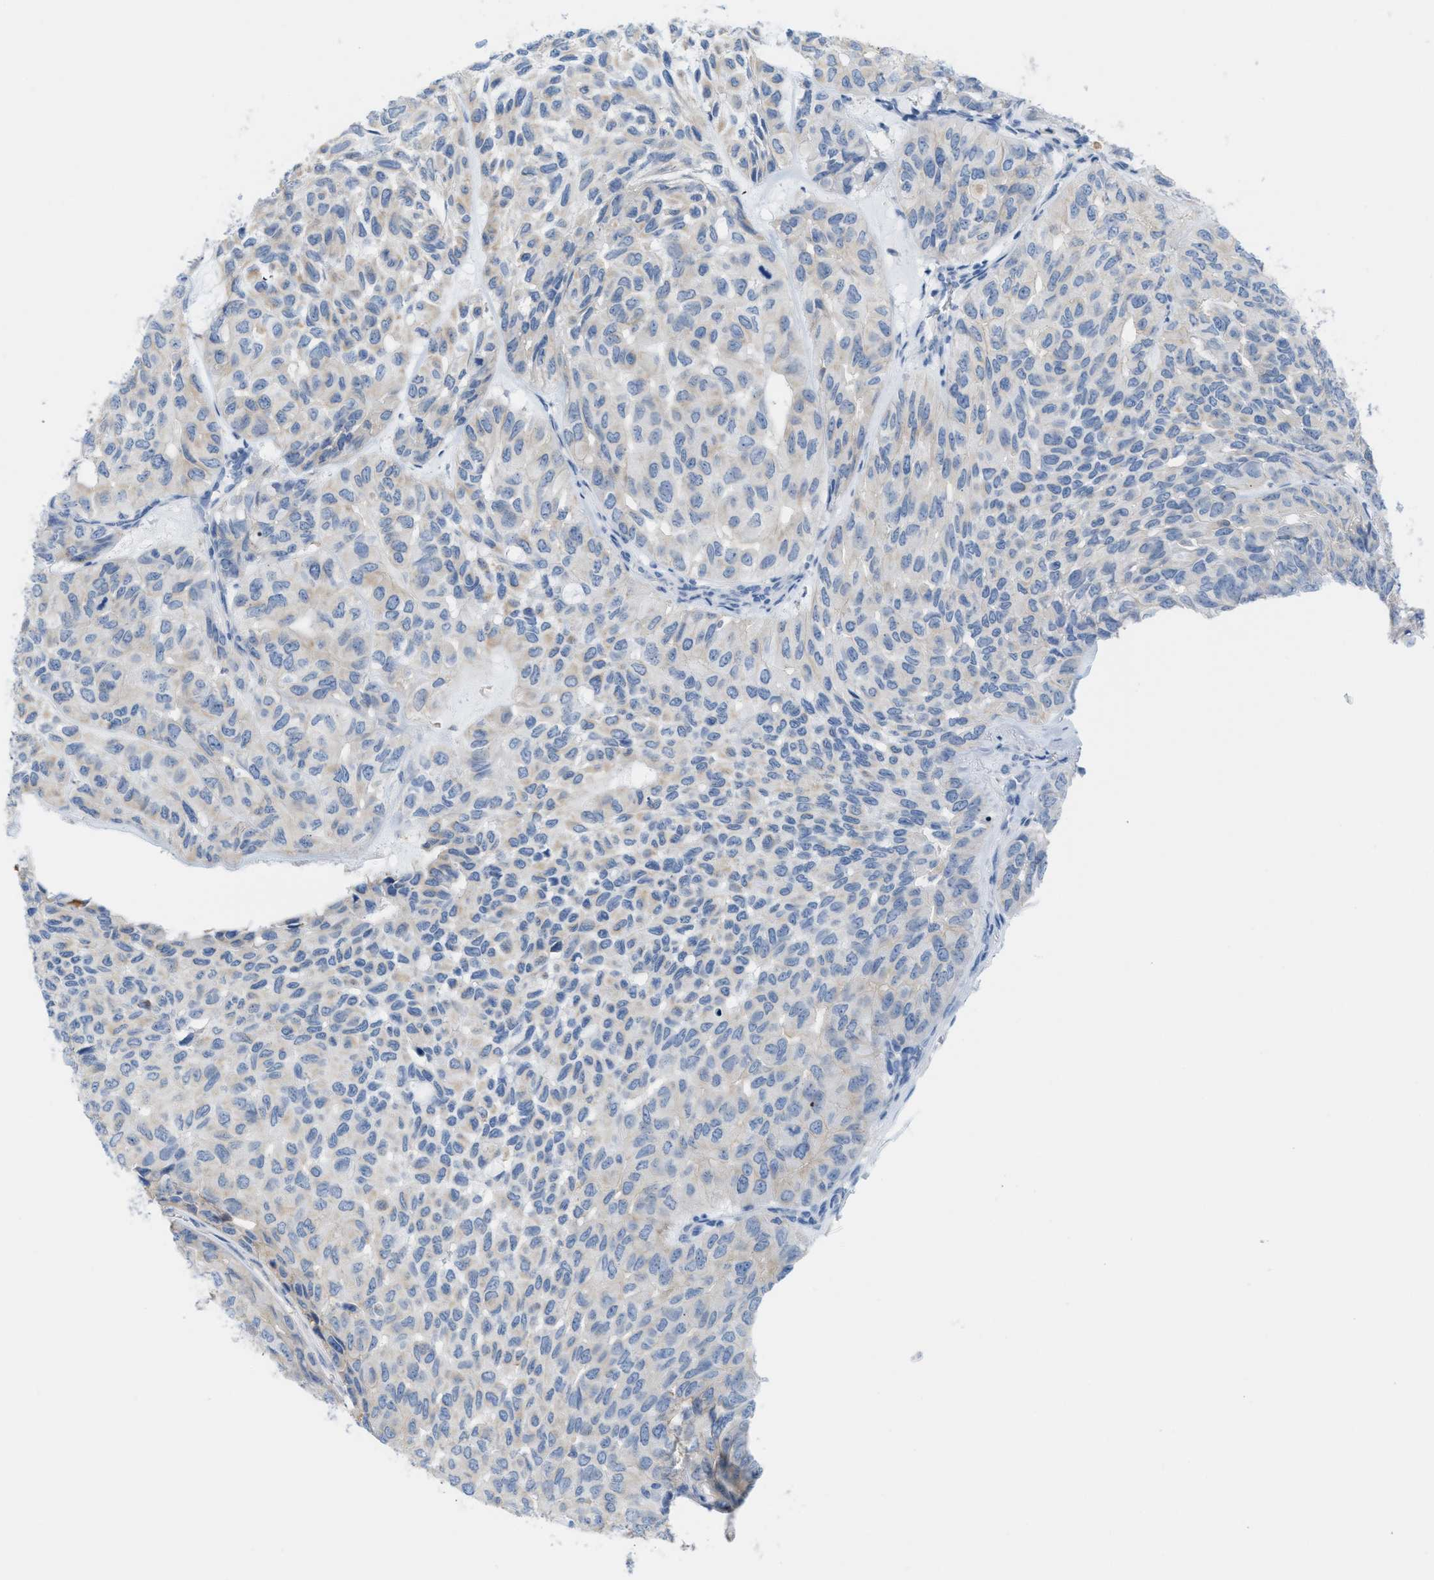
{"staining": {"intensity": "negative", "quantity": "none", "location": "none"}, "tissue": "head and neck cancer", "cell_type": "Tumor cells", "image_type": "cancer", "snomed": [{"axis": "morphology", "description": "Adenocarcinoma, NOS"}, {"axis": "topography", "description": "Salivary gland, NOS"}, {"axis": "topography", "description": "Head-Neck"}], "caption": "Head and neck adenocarcinoma was stained to show a protein in brown. There is no significant positivity in tumor cells.", "gene": "SLC3A2", "patient": {"sex": "female", "age": 76}}